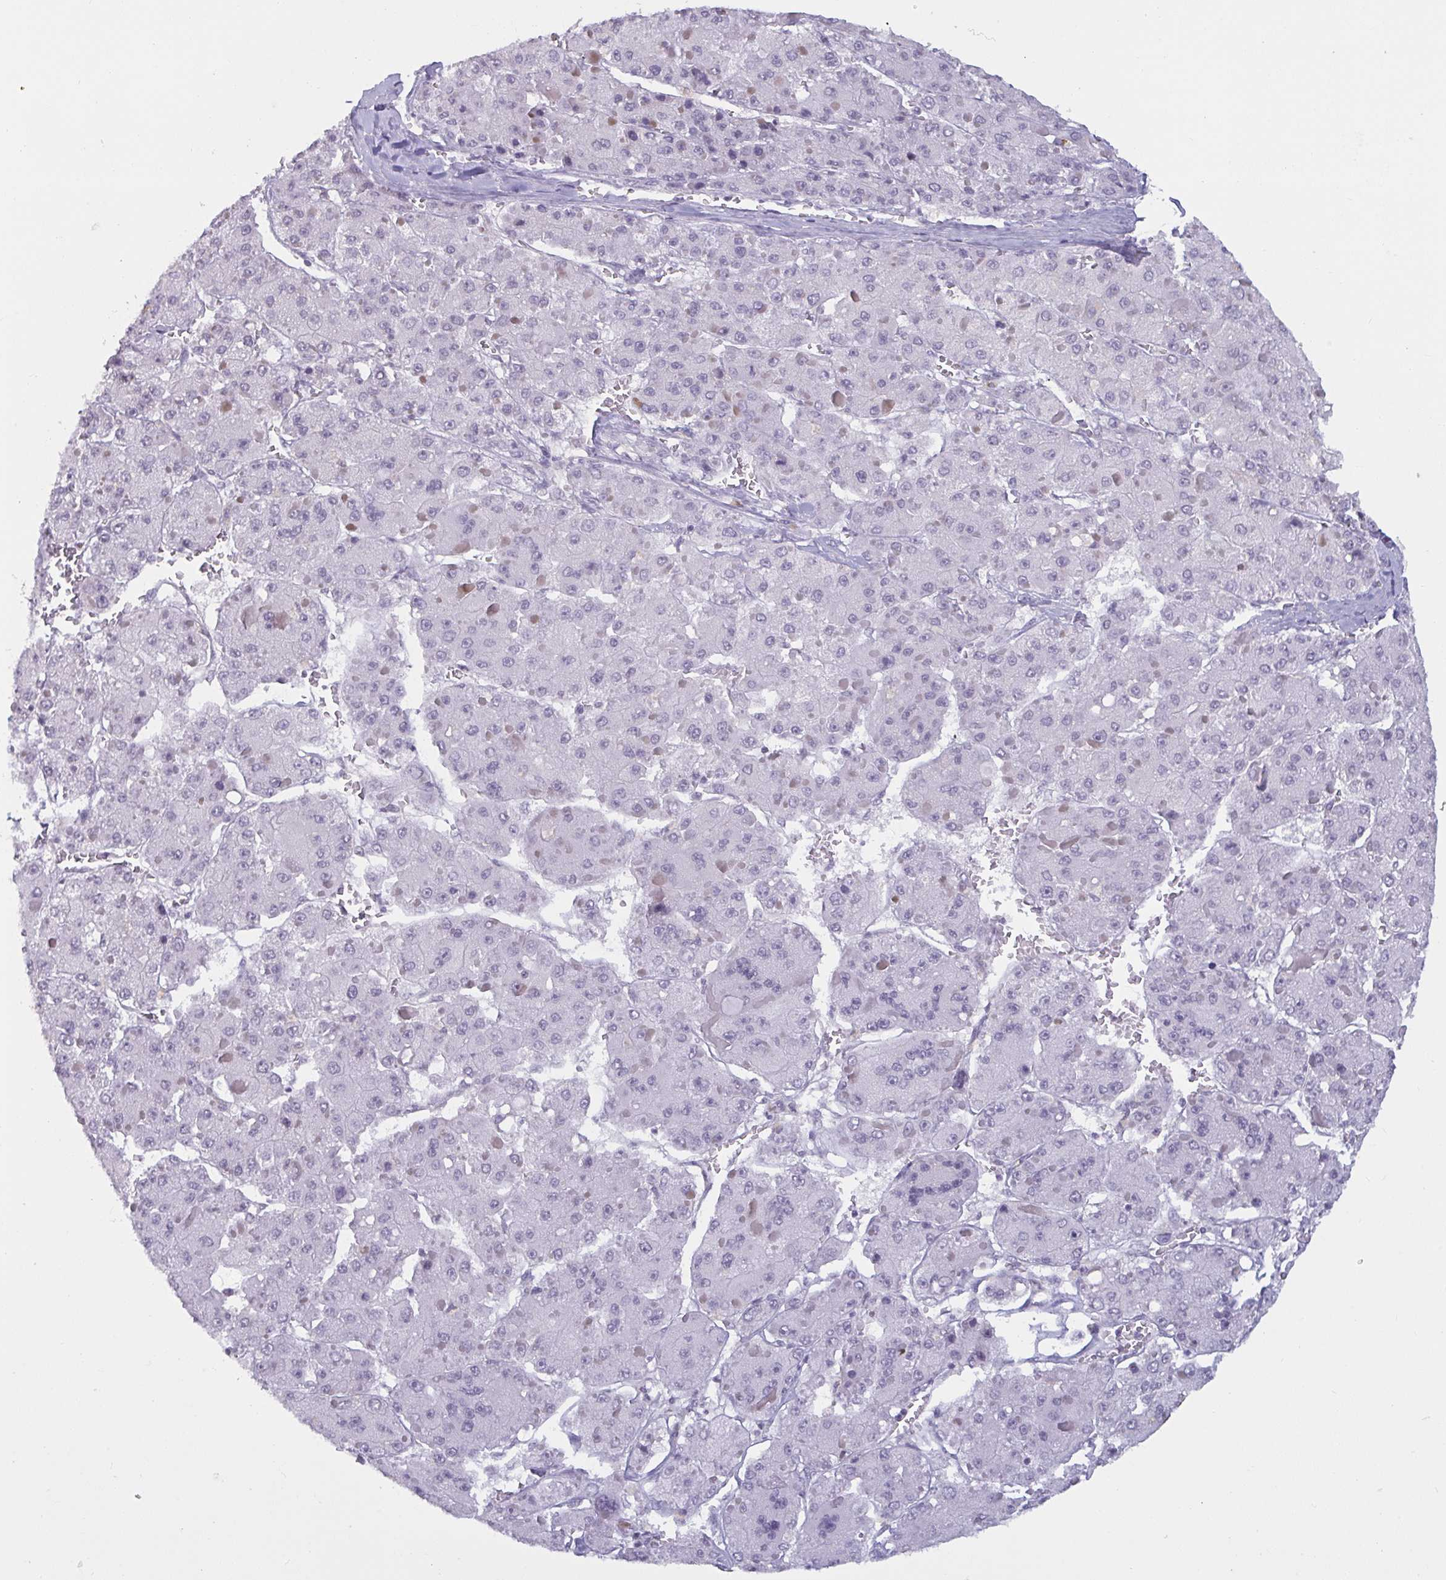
{"staining": {"intensity": "negative", "quantity": "none", "location": "none"}, "tissue": "liver cancer", "cell_type": "Tumor cells", "image_type": "cancer", "snomed": [{"axis": "morphology", "description": "Carcinoma, Hepatocellular, NOS"}, {"axis": "topography", "description": "Liver"}], "caption": "Image shows no significant protein positivity in tumor cells of liver cancer (hepatocellular carcinoma).", "gene": "TBC1D4", "patient": {"sex": "female", "age": 73}}